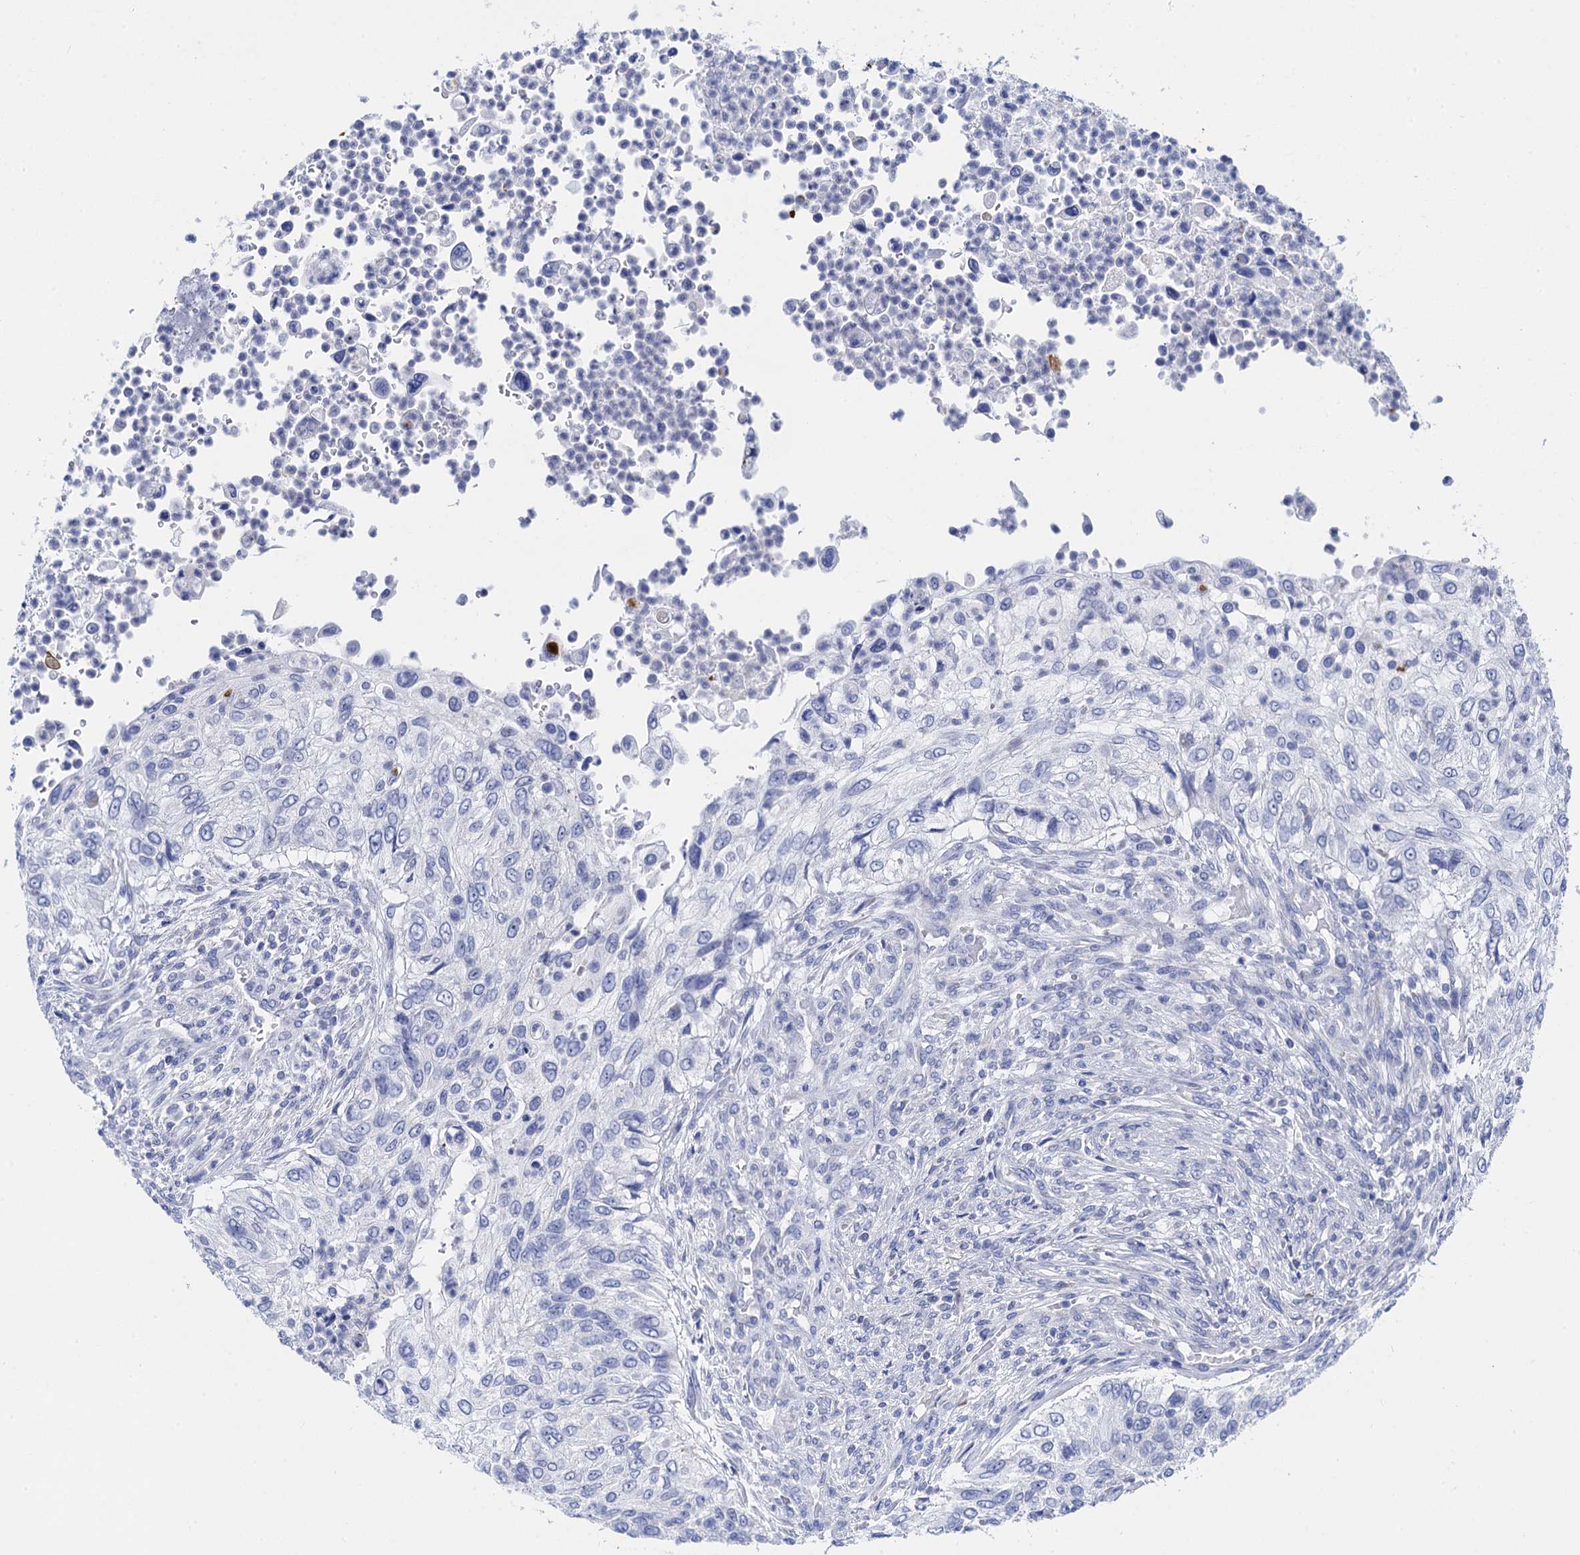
{"staining": {"intensity": "negative", "quantity": "none", "location": "none"}, "tissue": "urothelial cancer", "cell_type": "Tumor cells", "image_type": "cancer", "snomed": [{"axis": "morphology", "description": "Urothelial carcinoma, High grade"}, {"axis": "topography", "description": "Urinary bladder"}], "caption": "Tumor cells show no significant protein staining in high-grade urothelial carcinoma.", "gene": "ACADSB", "patient": {"sex": "female", "age": 60}}